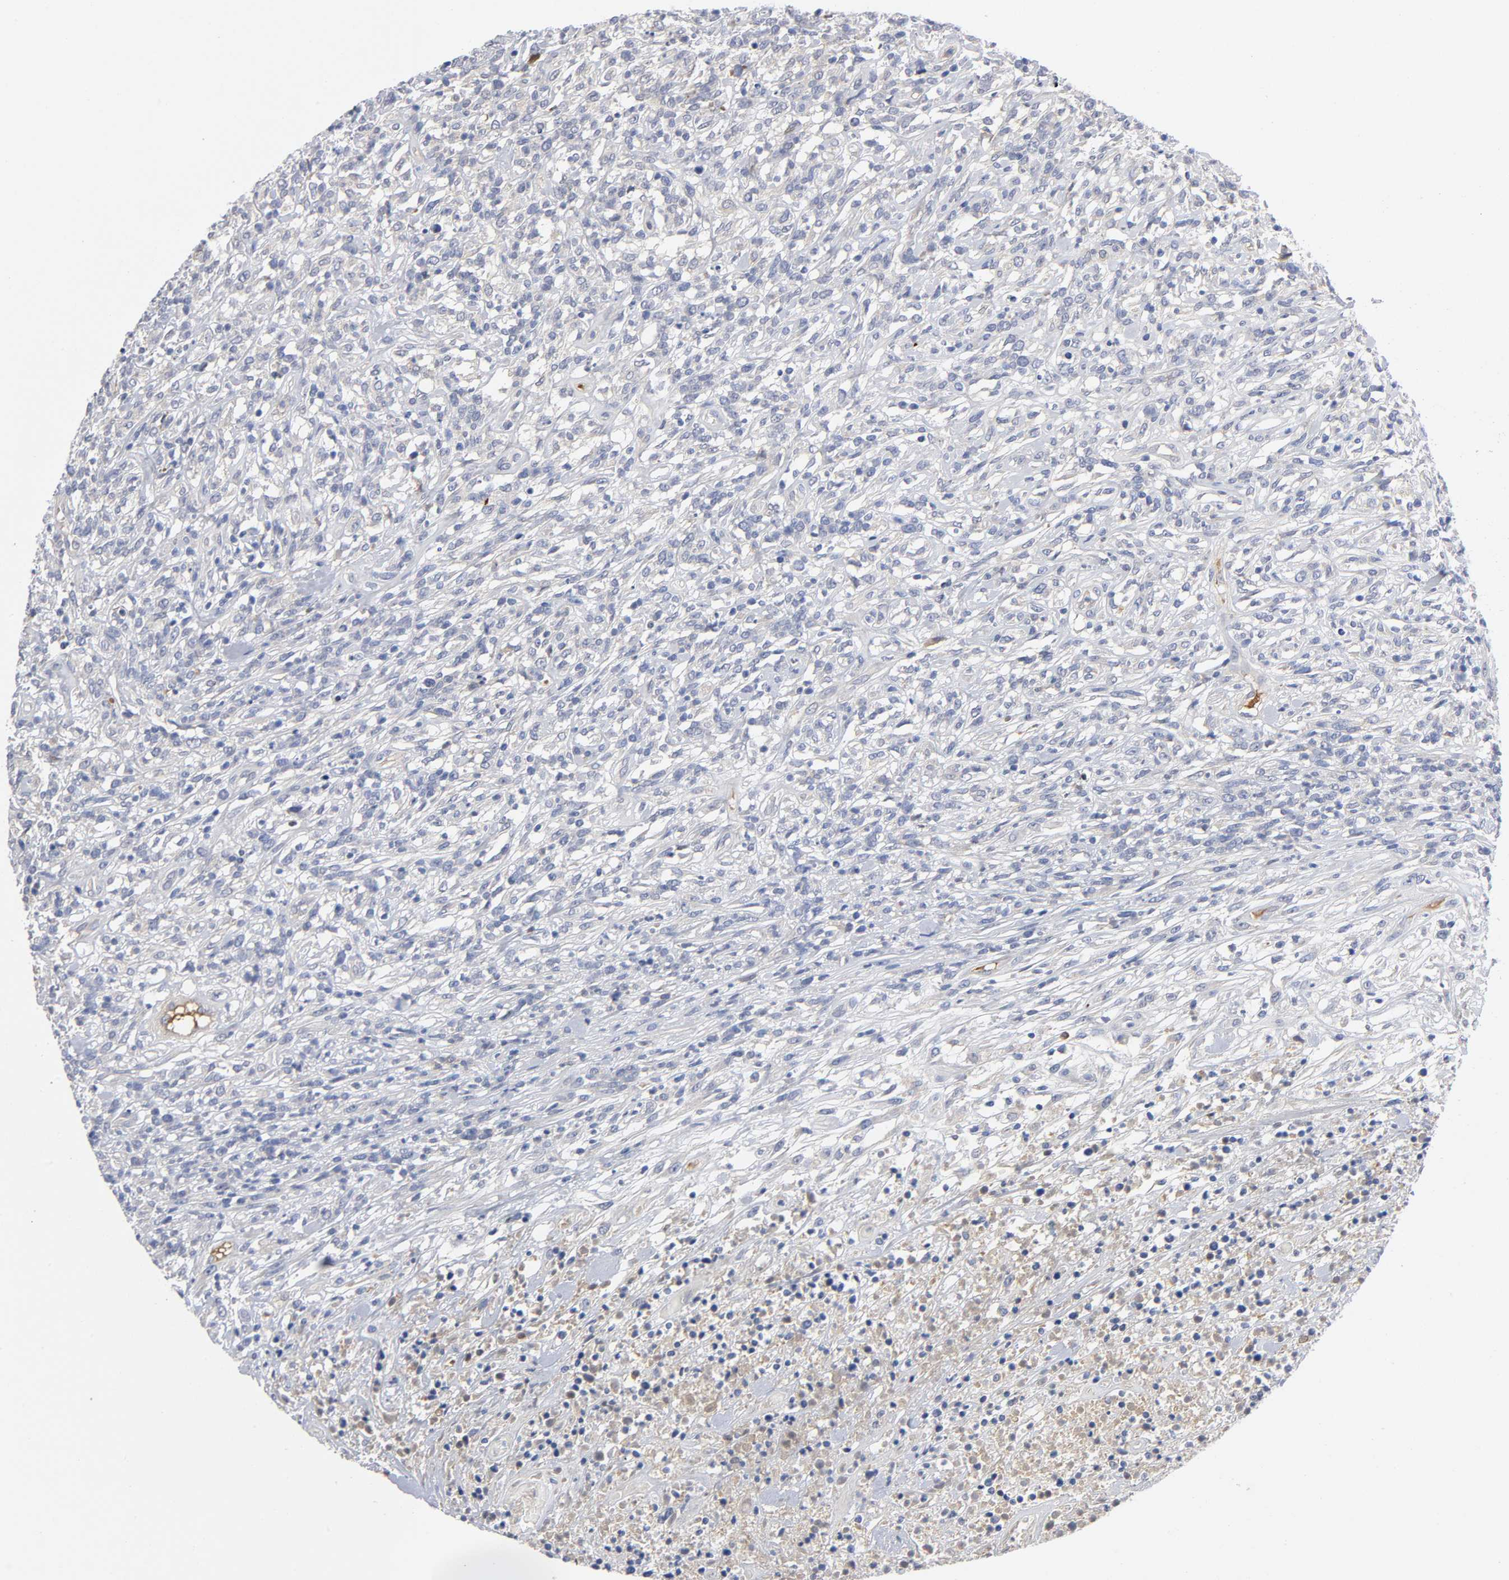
{"staining": {"intensity": "weak", "quantity": "<25%", "location": "cytoplasmic/membranous"}, "tissue": "lymphoma", "cell_type": "Tumor cells", "image_type": "cancer", "snomed": [{"axis": "morphology", "description": "Malignant lymphoma, non-Hodgkin's type, High grade"}, {"axis": "topography", "description": "Lymph node"}], "caption": "Immunohistochemical staining of lymphoma displays no significant positivity in tumor cells.", "gene": "NOVA1", "patient": {"sex": "female", "age": 73}}